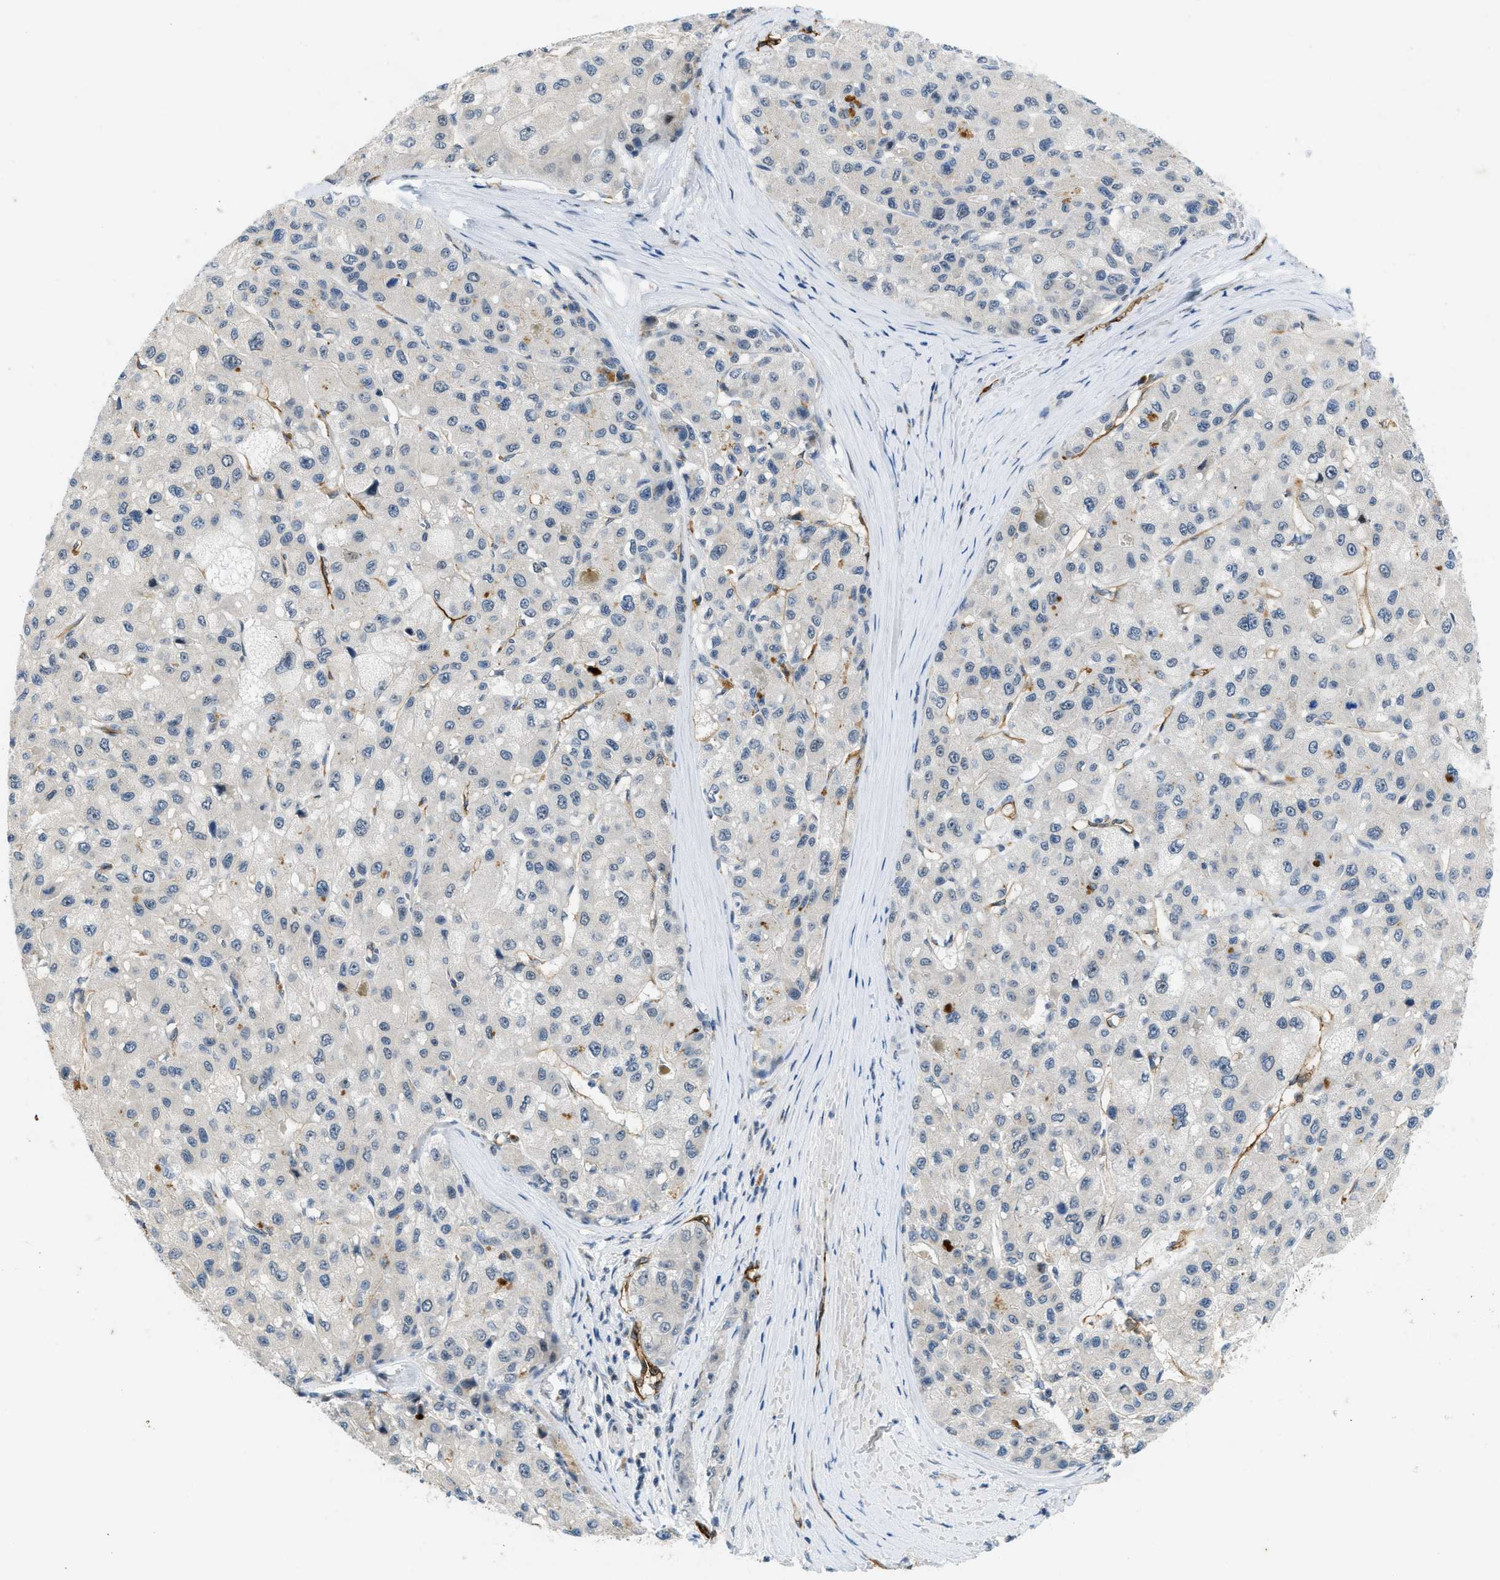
{"staining": {"intensity": "negative", "quantity": "none", "location": "none"}, "tissue": "liver cancer", "cell_type": "Tumor cells", "image_type": "cancer", "snomed": [{"axis": "morphology", "description": "Carcinoma, Hepatocellular, NOS"}, {"axis": "topography", "description": "Liver"}], "caption": "Human liver cancer stained for a protein using immunohistochemistry (IHC) shows no positivity in tumor cells.", "gene": "SLCO2A1", "patient": {"sex": "male", "age": 80}}